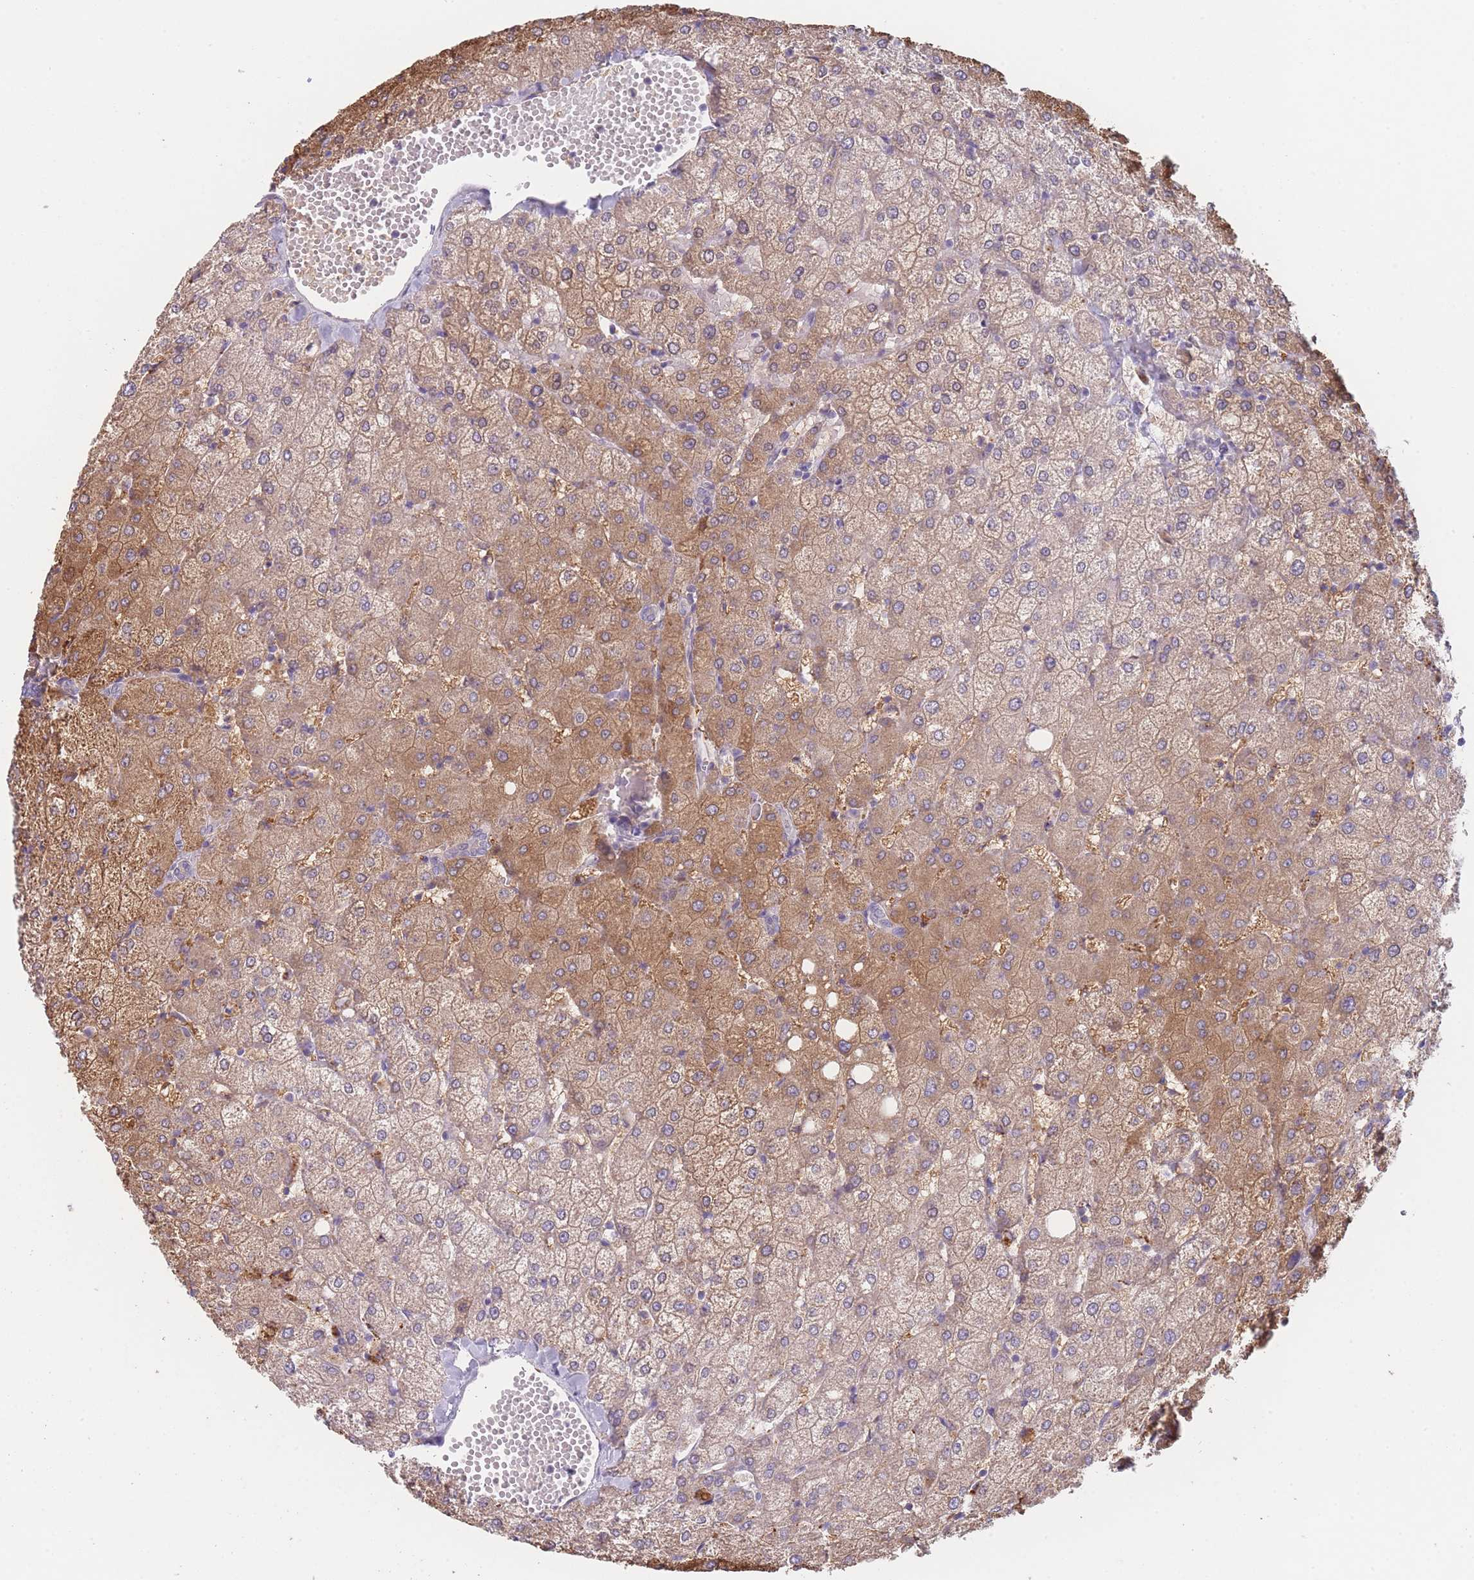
{"staining": {"intensity": "negative", "quantity": "none", "location": "none"}, "tissue": "liver", "cell_type": "Cholangiocytes", "image_type": "normal", "snomed": [{"axis": "morphology", "description": "Normal tissue, NOS"}, {"axis": "topography", "description": "Liver"}], "caption": "This is an immunohistochemistry photomicrograph of benign human liver. There is no positivity in cholangiocytes.", "gene": "SMPD4", "patient": {"sex": "female", "age": 54}}